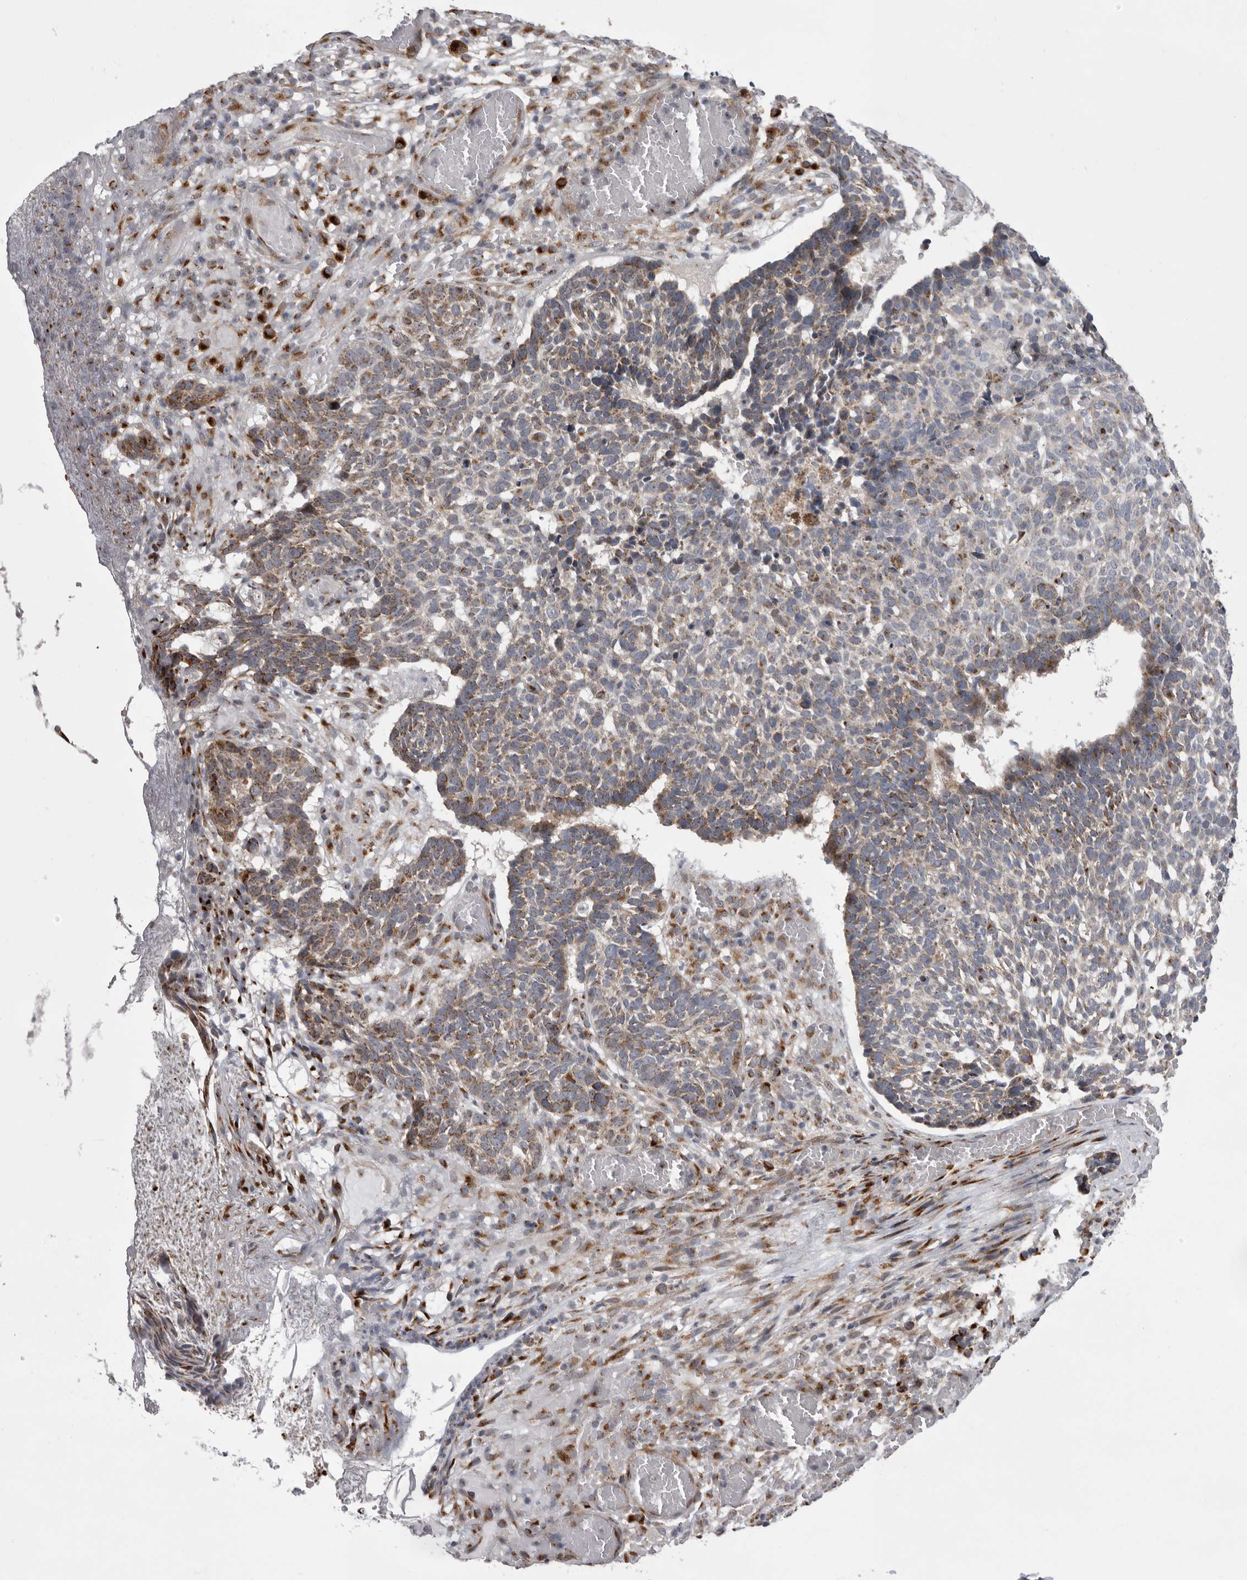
{"staining": {"intensity": "moderate", "quantity": ">75%", "location": "cytoplasmic/membranous"}, "tissue": "skin cancer", "cell_type": "Tumor cells", "image_type": "cancer", "snomed": [{"axis": "morphology", "description": "Basal cell carcinoma"}, {"axis": "topography", "description": "Skin"}], "caption": "High-magnification brightfield microscopy of skin basal cell carcinoma stained with DAB (3,3'-diaminobenzidine) (brown) and counterstained with hematoxylin (blue). tumor cells exhibit moderate cytoplasmic/membranous staining is seen in approximately>75% of cells.", "gene": "WDR47", "patient": {"sex": "male", "age": 85}}